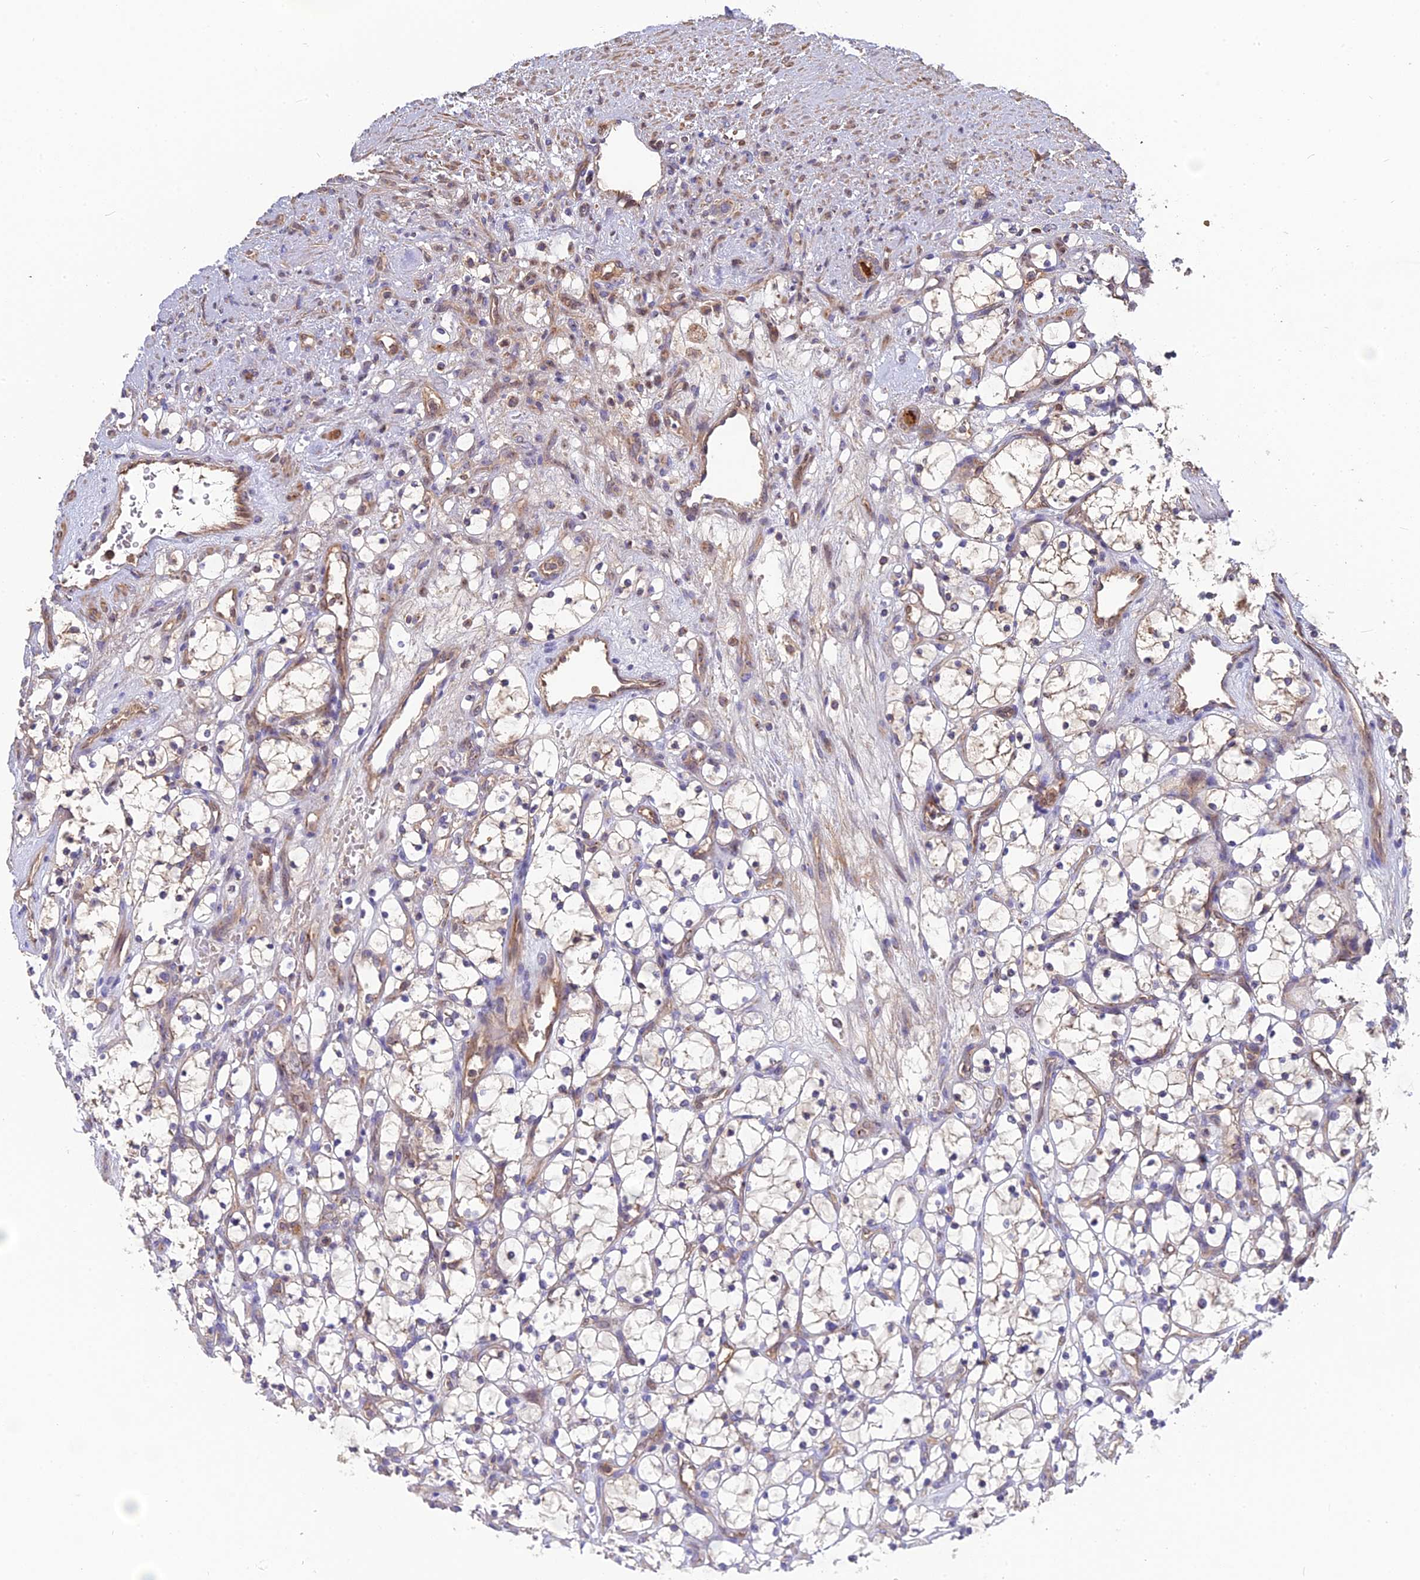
{"staining": {"intensity": "negative", "quantity": "none", "location": "none"}, "tissue": "renal cancer", "cell_type": "Tumor cells", "image_type": "cancer", "snomed": [{"axis": "morphology", "description": "Adenocarcinoma, NOS"}, {"axis": "topography", "description": "Kidney"}], "caption": "DAB immunohistochemical staining of human adenocarcinoma (renal) shows no significant staining in tumor cells. (Immunohistochemistry (ihc), brightfield microscopy, high magnification).", "gene": "RPIA", "patient": {"sex": "female", "age": 69}}